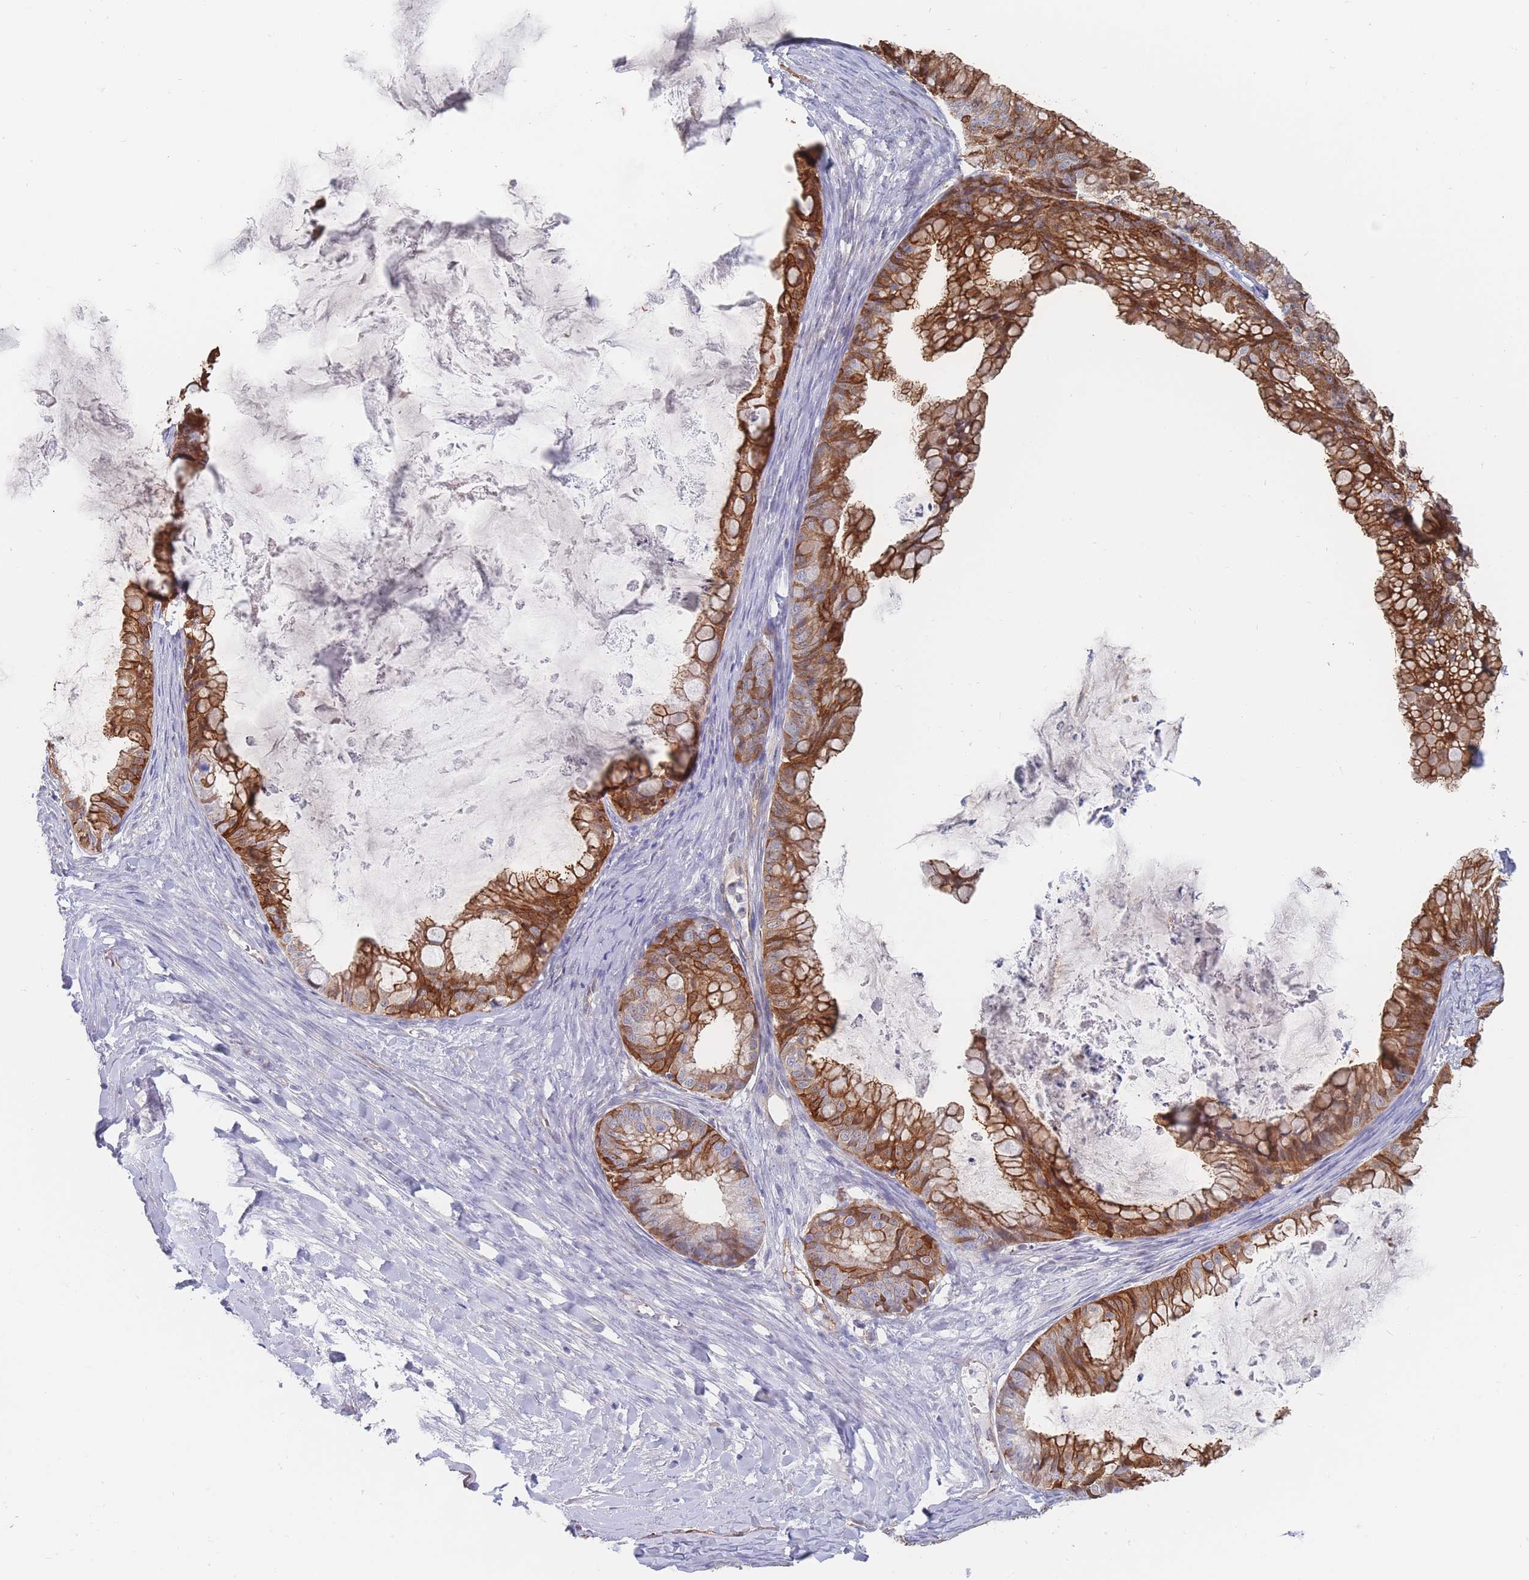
{"staining": {"intensity": "strong", "quantity": ">75%", "location": "cytoplasmic/membranous"}, "tissue": "ovarian cancer", "cell_type": "Tumor cells", "image_type": "cancer", "snomed": [{"axis": "morphology", "description": "Cystadenocarcinoma, mucinous, NOS"}, {"axis": "topography", "description": "Ovary"}], "caption": "Protein expression analysis of ovarian cancer (mucinous cystadenocarcinoma) exhibits strong cytoplasmic/membranous positivity in about >75% of tumor cells.", "gene": "G6PC1", "patient": {"sex": "female", "age": 35}}